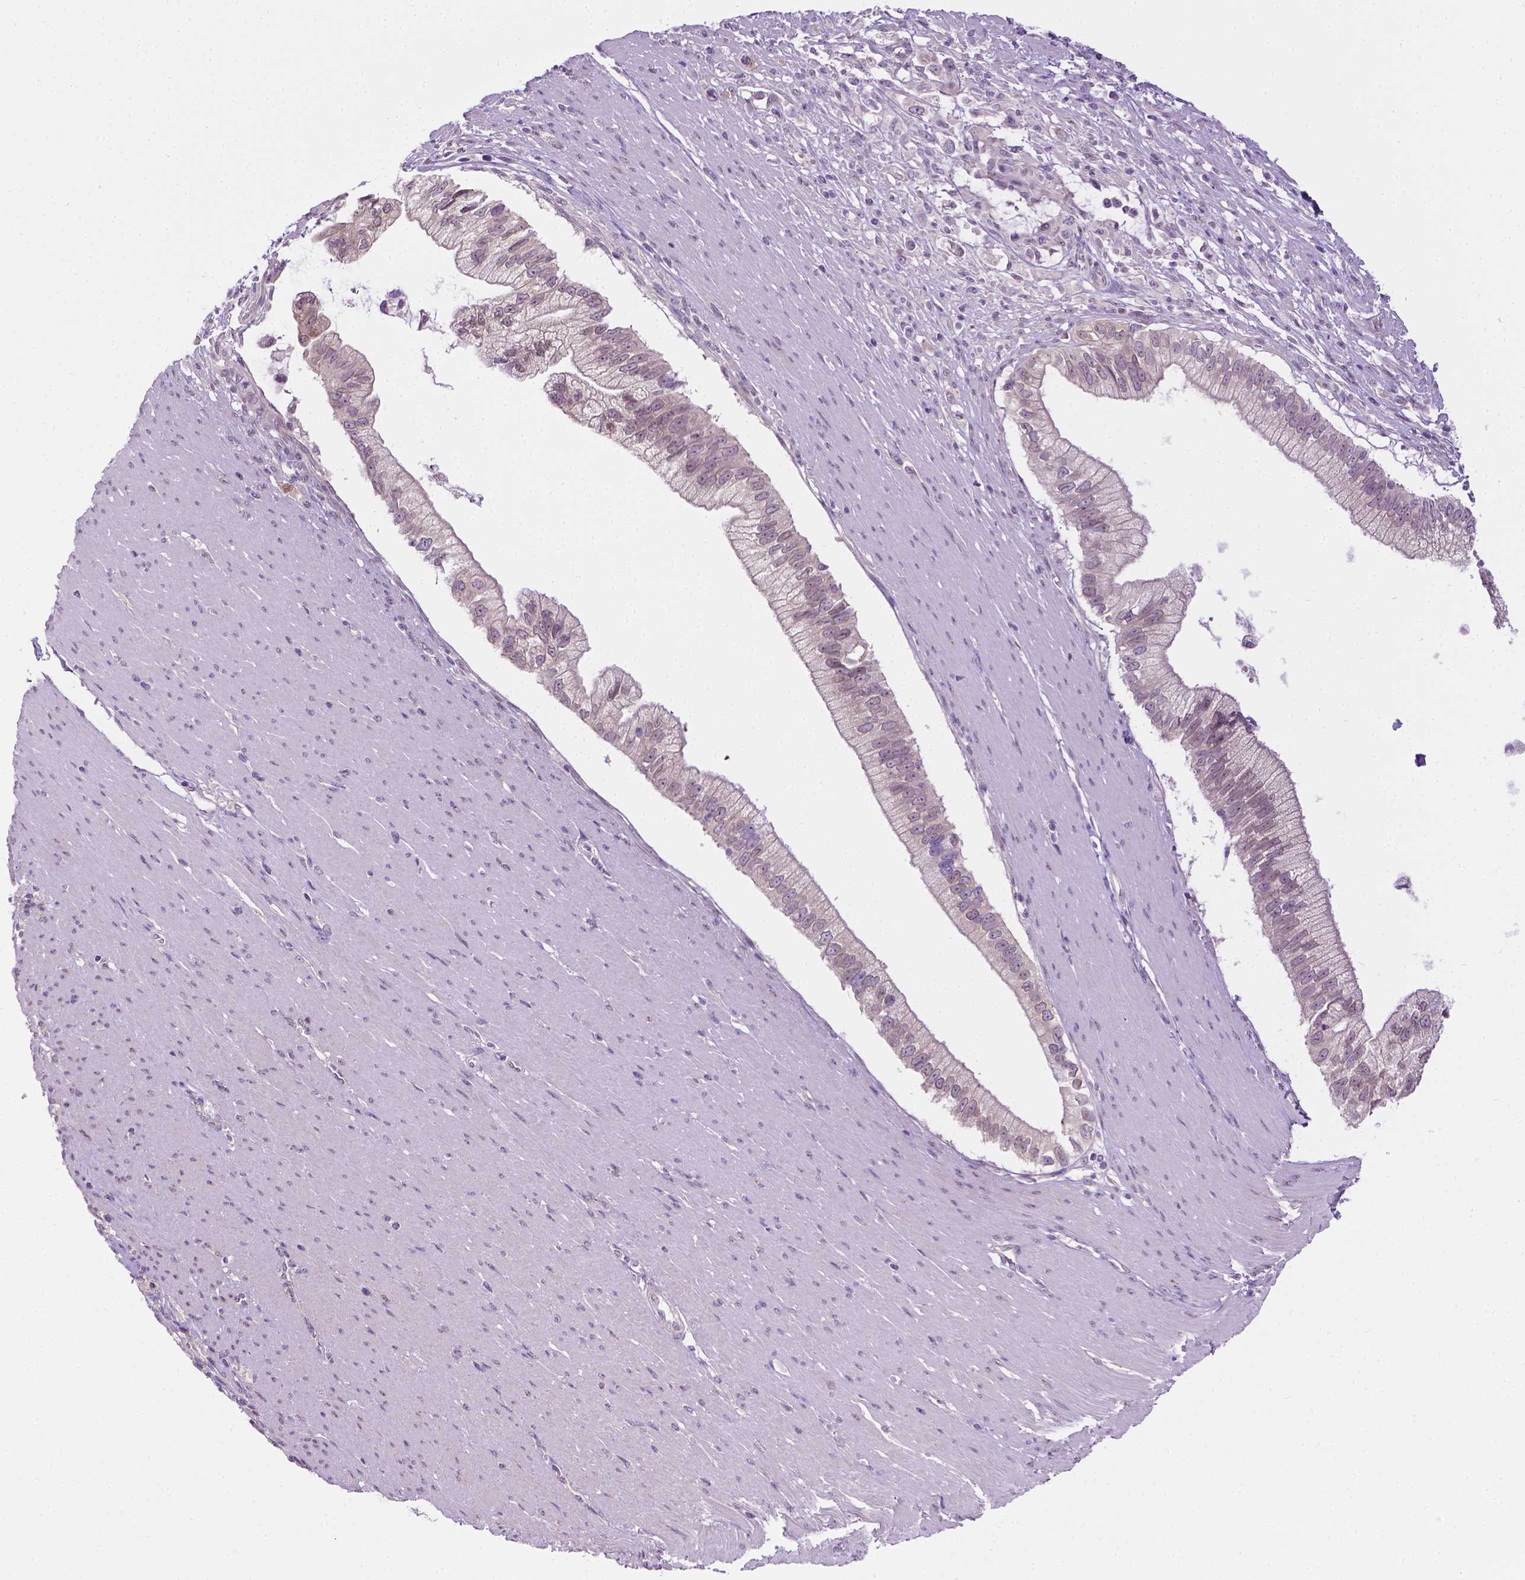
{"staining": {"intensity": "negative", "quantity": "none", "location": "none"}, "tissue": "pancreatic cancer", "cell_type": "Tumor cells", "image_type": "cancer", "snomed": [{"axis": "morphology", "description": "Adenocarcinoma, NOS"}, {"axis": "topography", "description": "Pancreas"}], "caption": "Immunohistochemistry image of human pancreatic cancer stained for a protein (brown), which exhibits no staining in tumor cells.", "gene": "MCOLN3", "patient": {"sex": "male", "age": 70}}